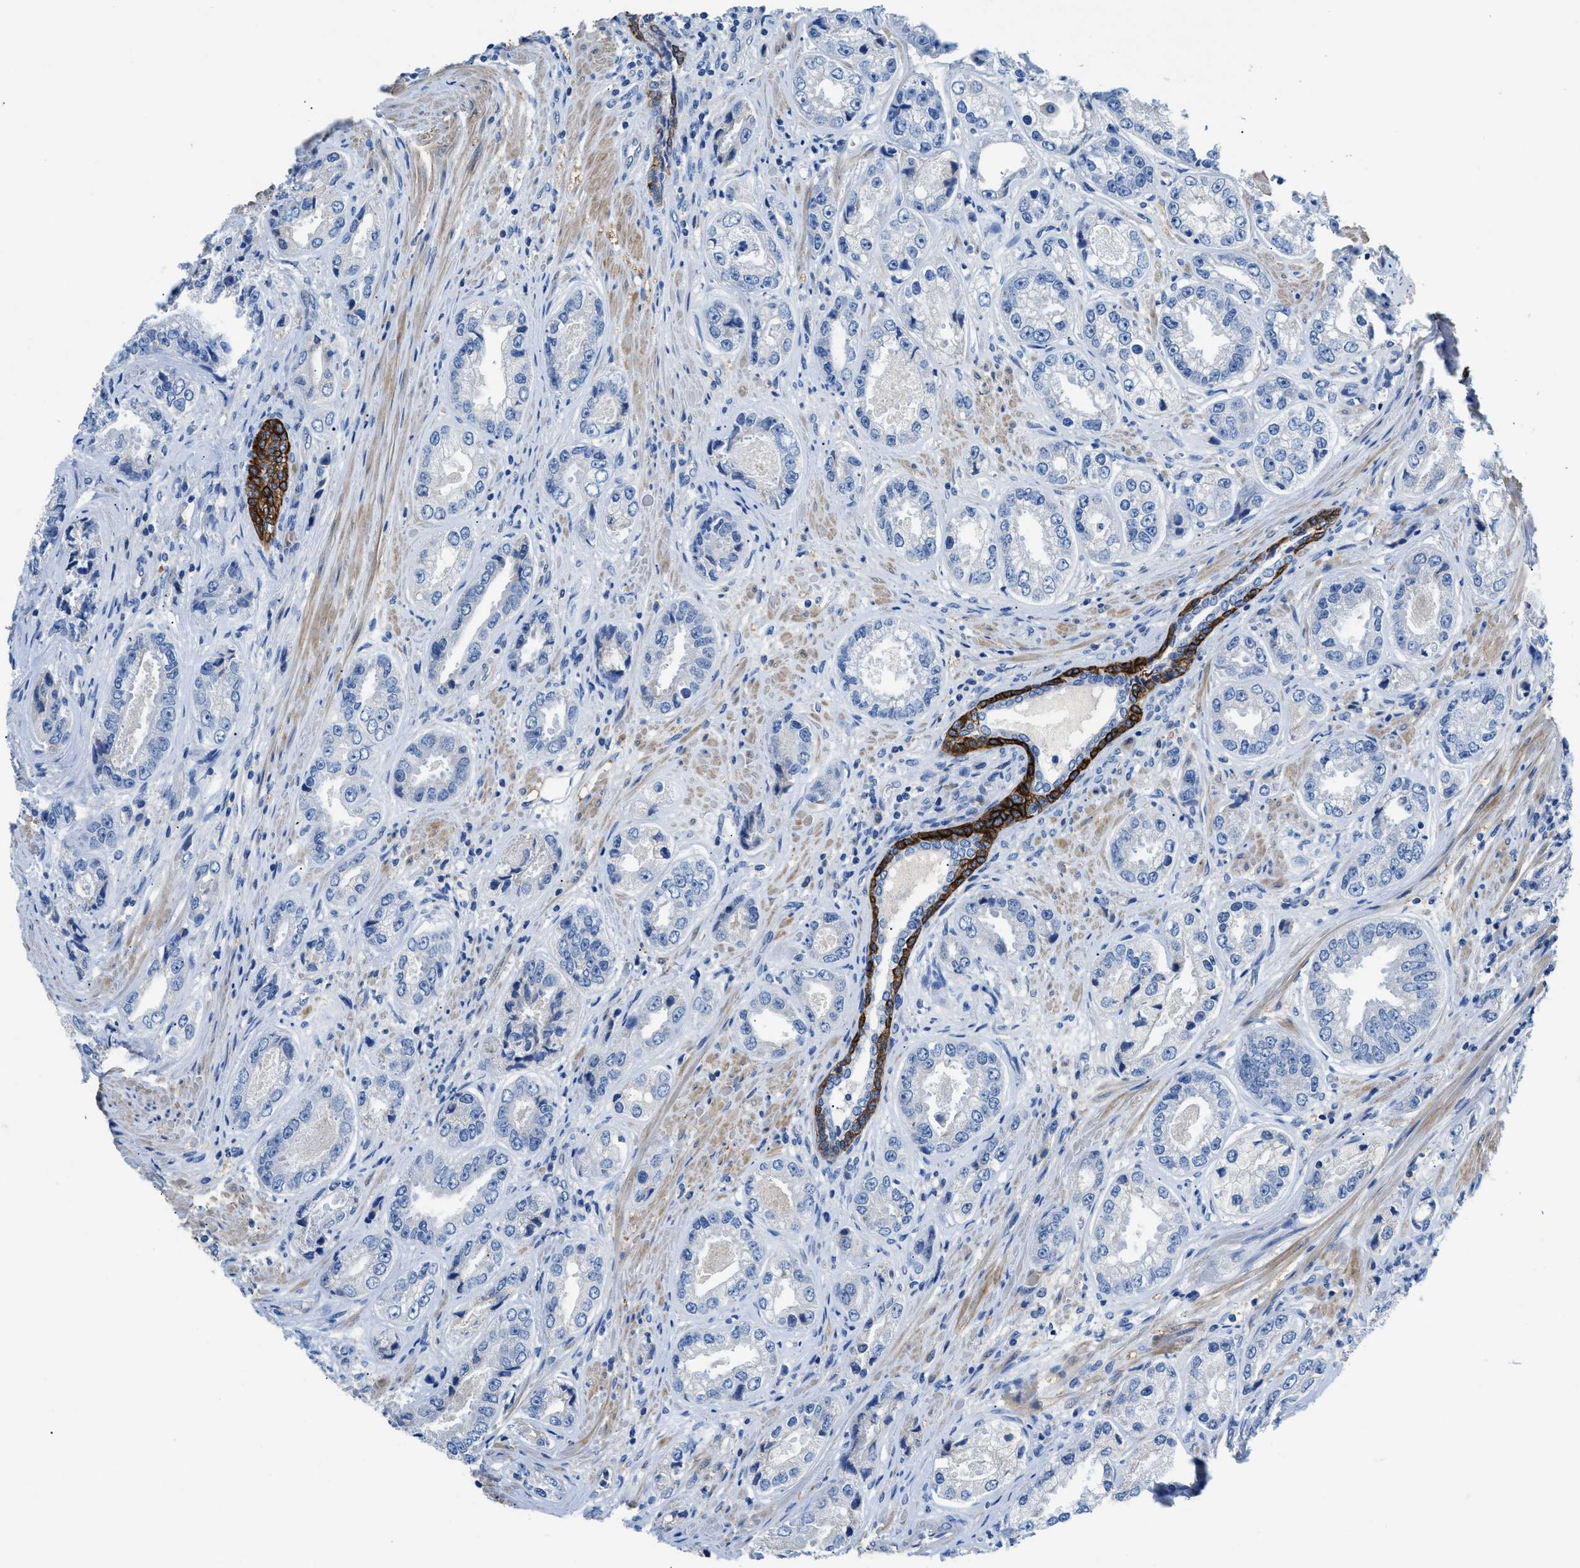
{"staining": {"intensity": "negative", "quantity": "none", "location": "none"}, "tissue": "prostate cancer", "cell_type": "Tumor cells", "image_type": "cancer", "snomed": [{"axis": "morphology", "description": "Adenocarcinoma, High grade"}, {"axis": "topography", "description": "Prostate"}], "caption": "Immunohistochemistry (IHC) photomicrograph of neoplastic tissue: human adenocarcinoma (high-grade) (prostate) stained with DAB exhibits no significant protein positivity in tumor cells.", "gene": "SLC10A6", "patient": {"sex": "male", "age": 61}}